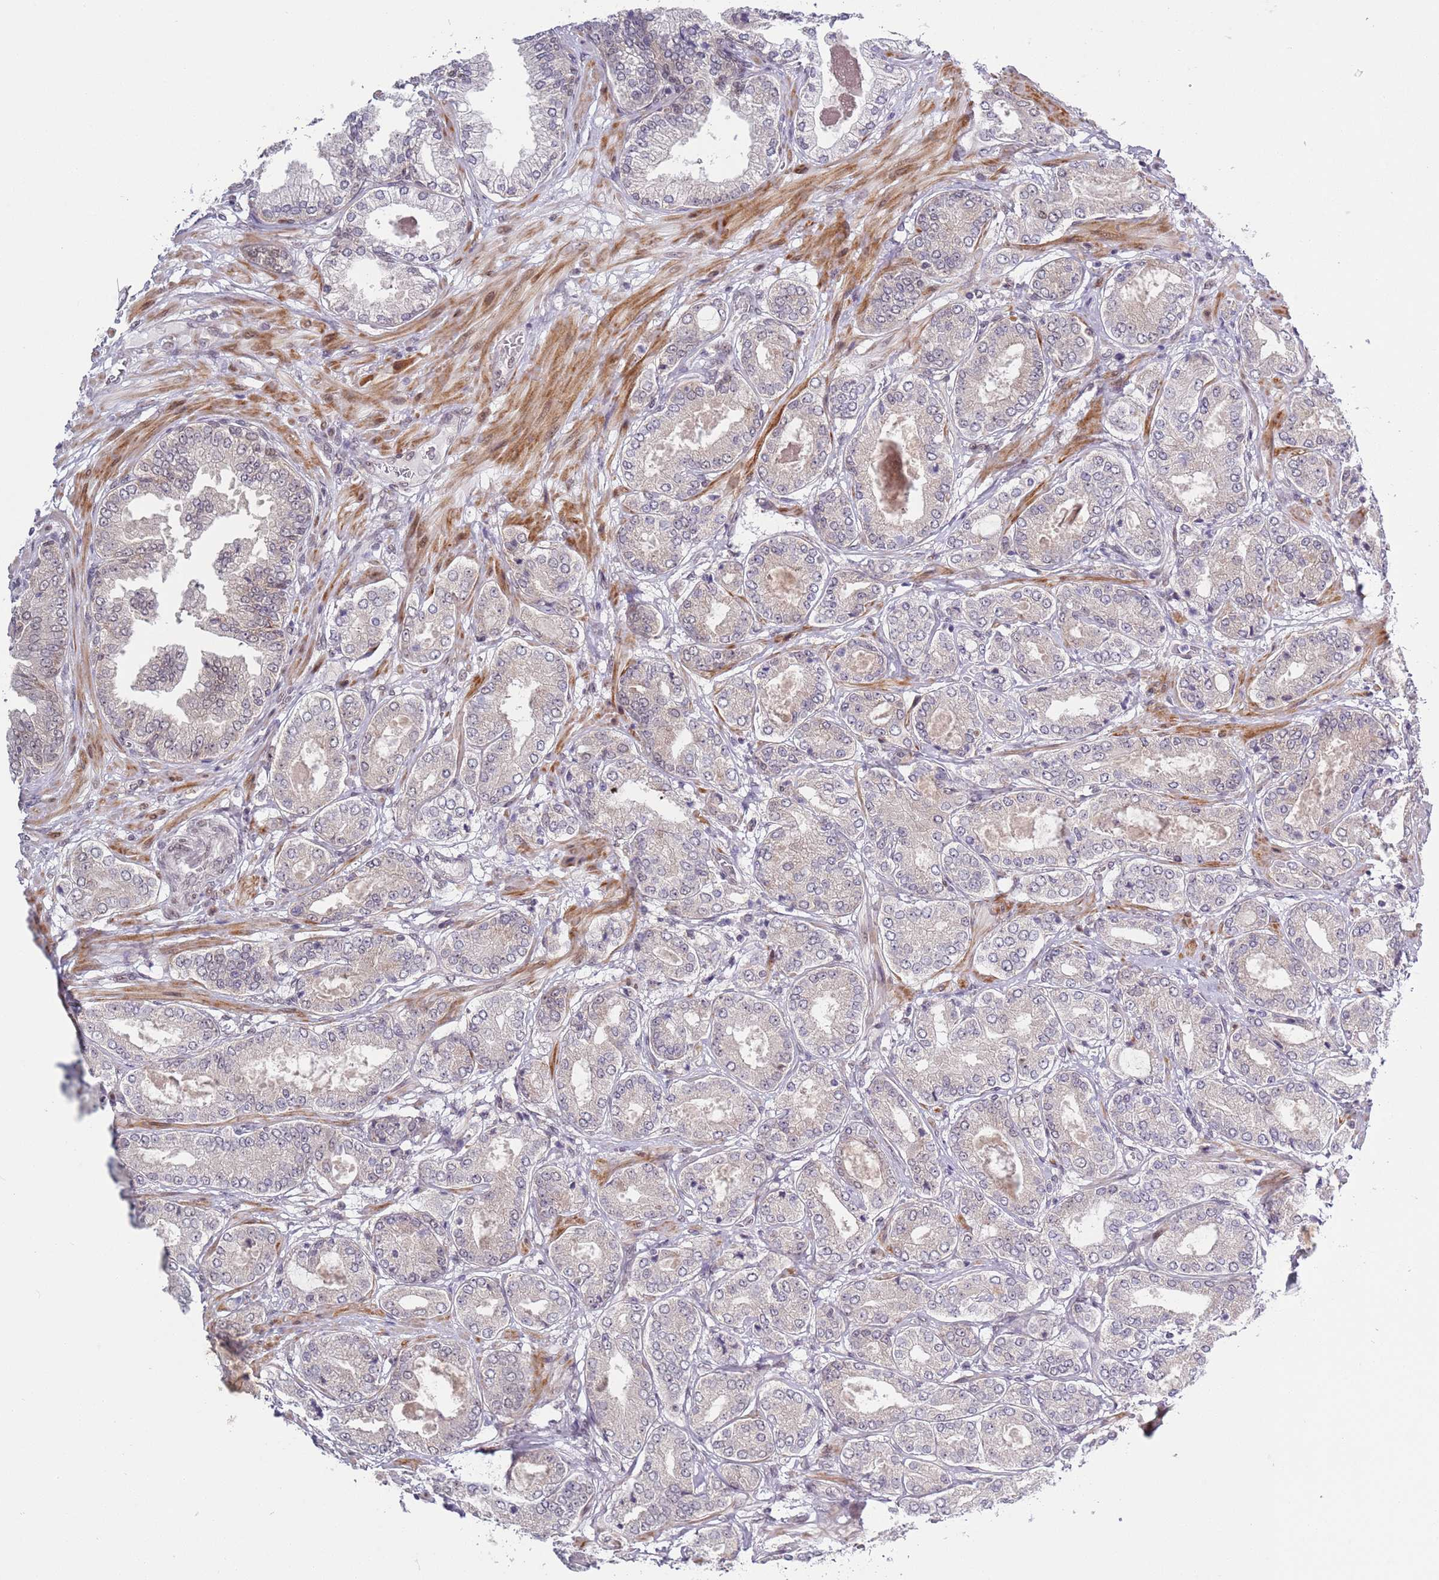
{"staining": {"intensity": "negative", "quantity": "none", "location": "none"}, "tissue": "prostate cancer", "cell_type": "Tumor cells", "image_type": "cancer", "snomed": [{"axis": "morphology", "description": "Adenocarcinoma, Low grade"}, {"axis": "topography", "description": "Prostate"}], "caption": "A micrograph of adenocarcinoma (low-grade) (prostate) stained for a protein exhibits no brown staining in tumor cells. (DAB (3,3'-diaminobenzidine) immunohistochemistry (IHC) visualized using brightfield microscopy, high magnification).", "gene": "SLC25A32", "patient": {"sex": "male", "age": 63}}